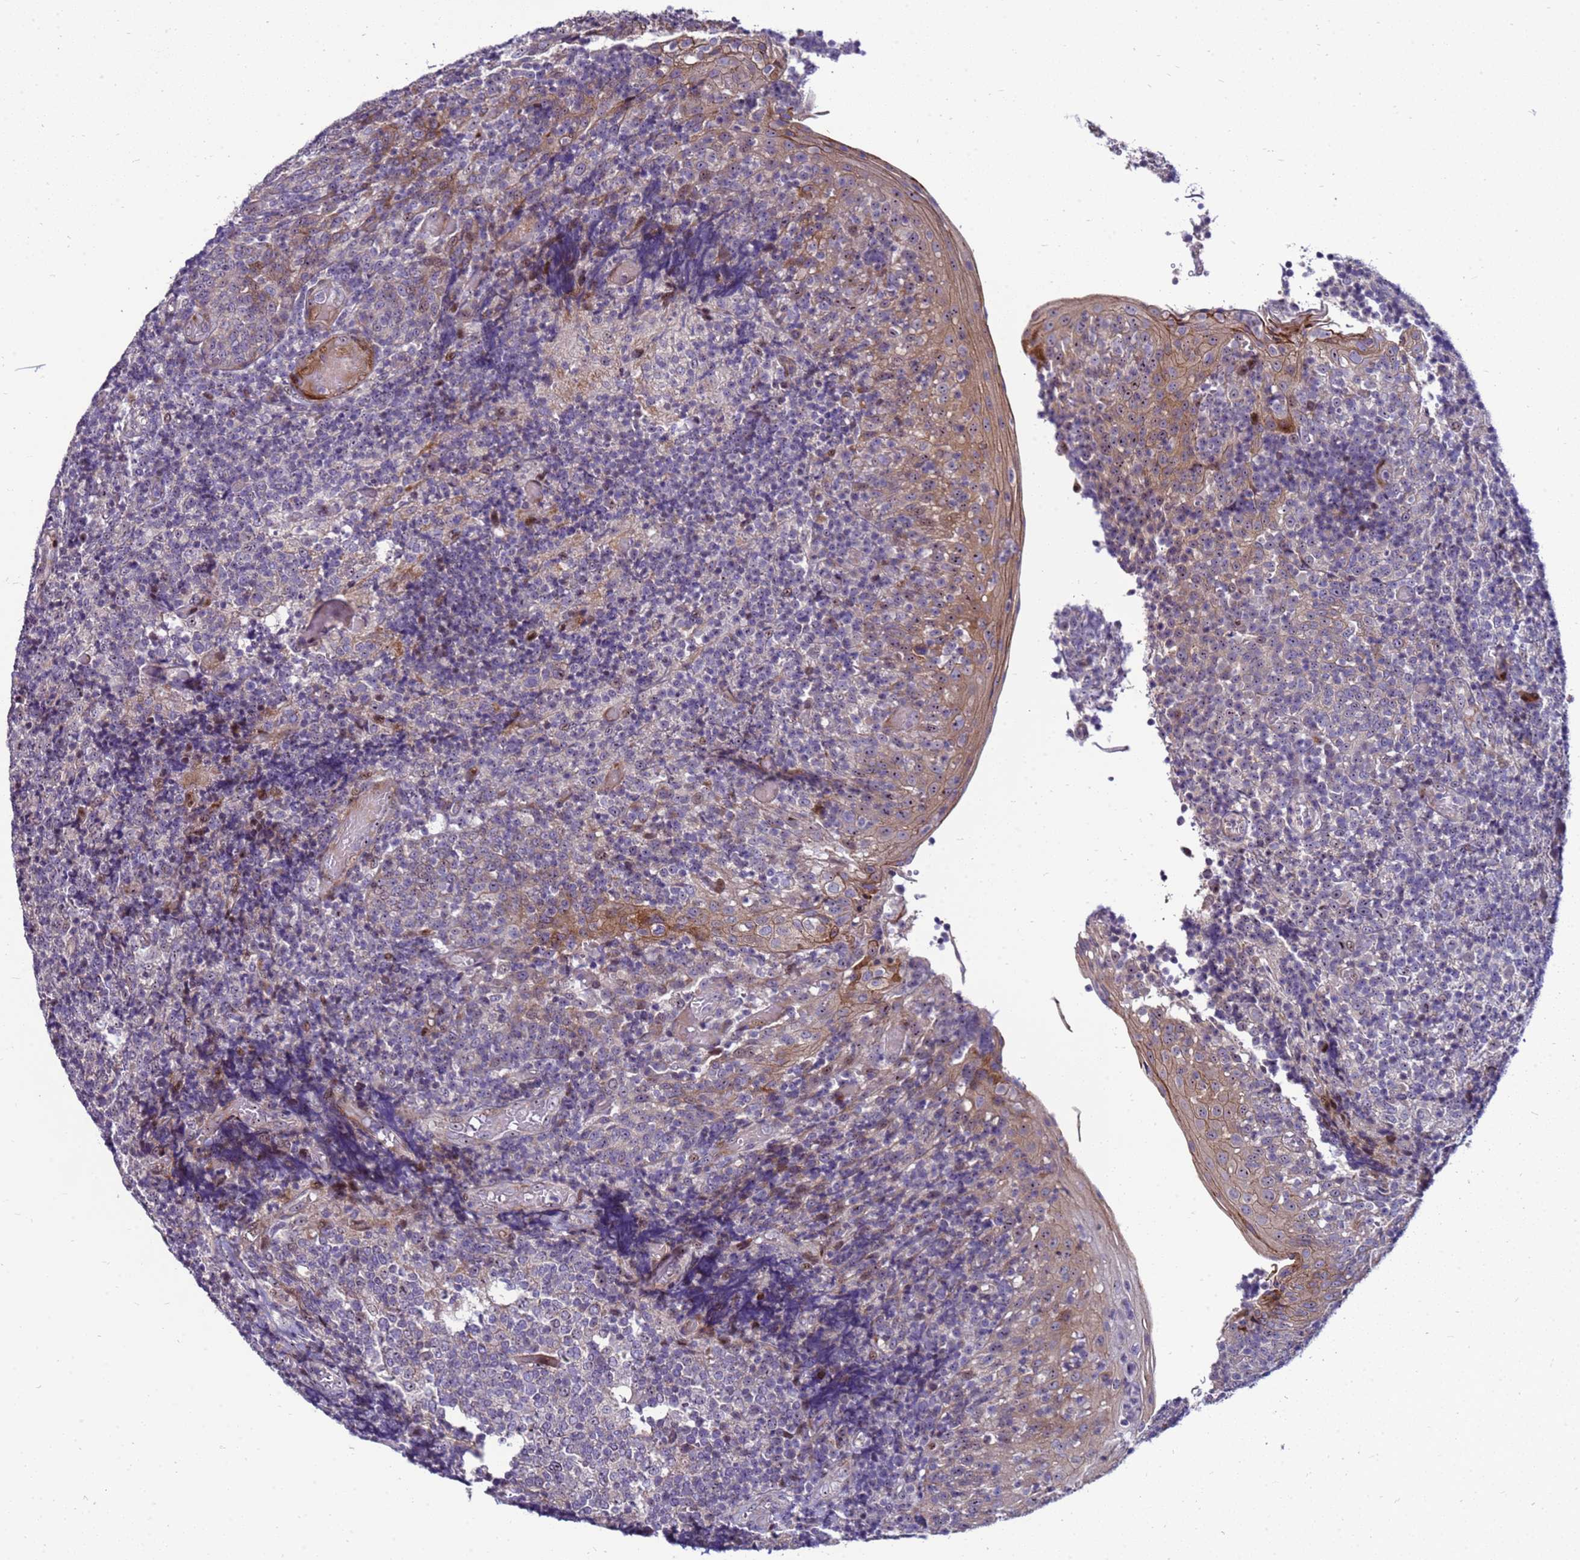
{"staining": {"intensity": "negative", "quantity": "none", "location": "none"}, "tissue": "tonsil", "cell_type": "Germinal center cells", "image_type": "normal", "snomed": [{"axis": "morphology", "description": "Normal tissue, NOS"}, {"axis": "topography", "description": "Tonsil"}], "caption": "A high-resolution image shows immunohistochemistry staining of benign tonsil, which demonstrates no significant staining in germinal center cells.", "gene": "RSPO1", "patient": {"sex": "female", "age": 19}}